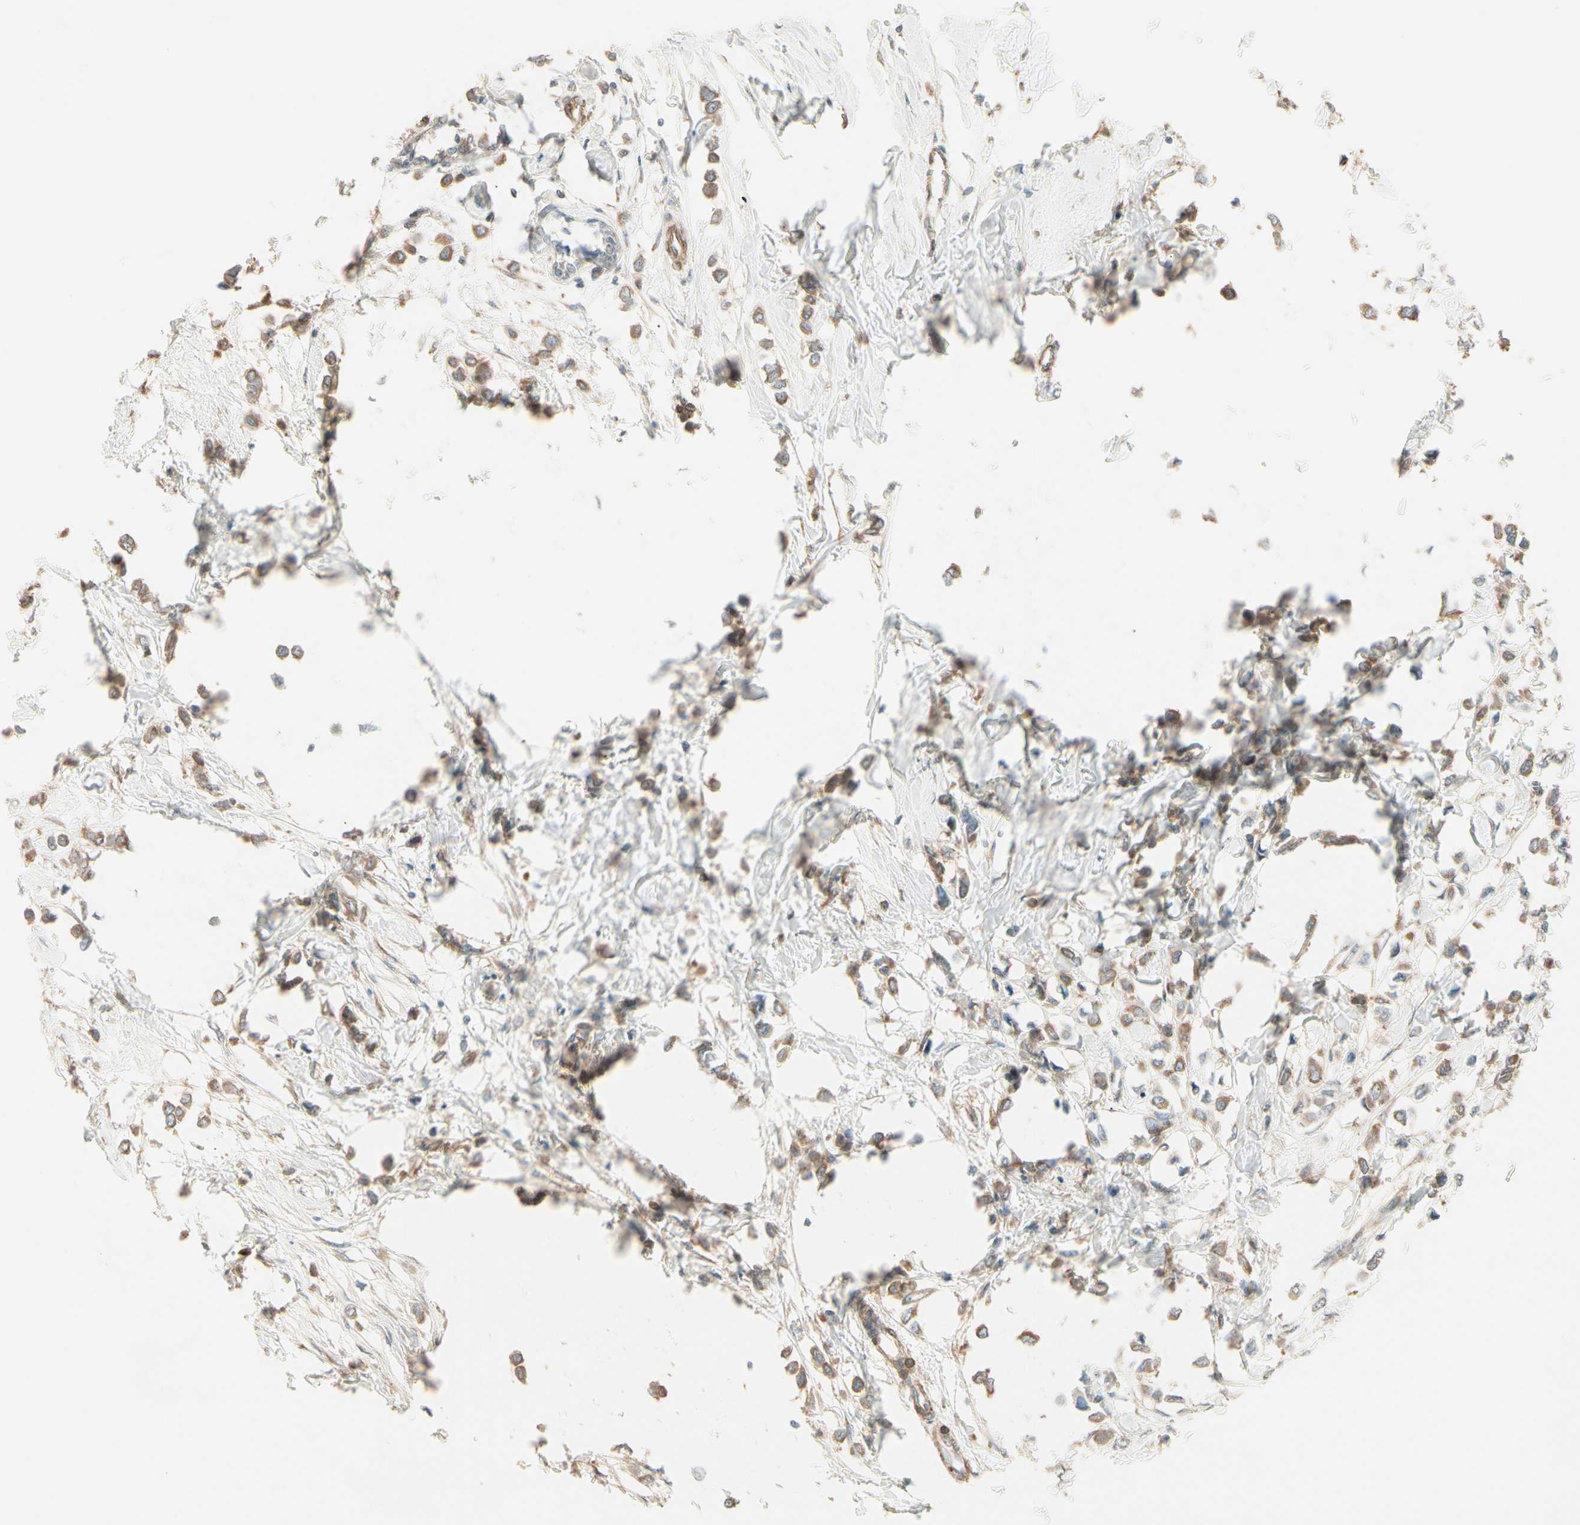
{"staining": {"intensity": "moderate", "quantity": ">75%", "location": "cytoplasmic/membranous"}, "tissue": "breast cancer", "cell_type": "Tumor cells", "image_type": "cancer", "snomed": [{"axis": "morphology", "description": "Lobular carcinoma"}, {"axis": "topography", "description": "Breast"}], "caption": "A high-resolution histopathology image shows IHC staining of breast cancer (lobular carcinoma), which shows moderate cytoplasmic/membranous positivity in approximately >75% of tumor cells.", "gene": "IRAG1", "patient": {"sex": "female", "age": 51}}